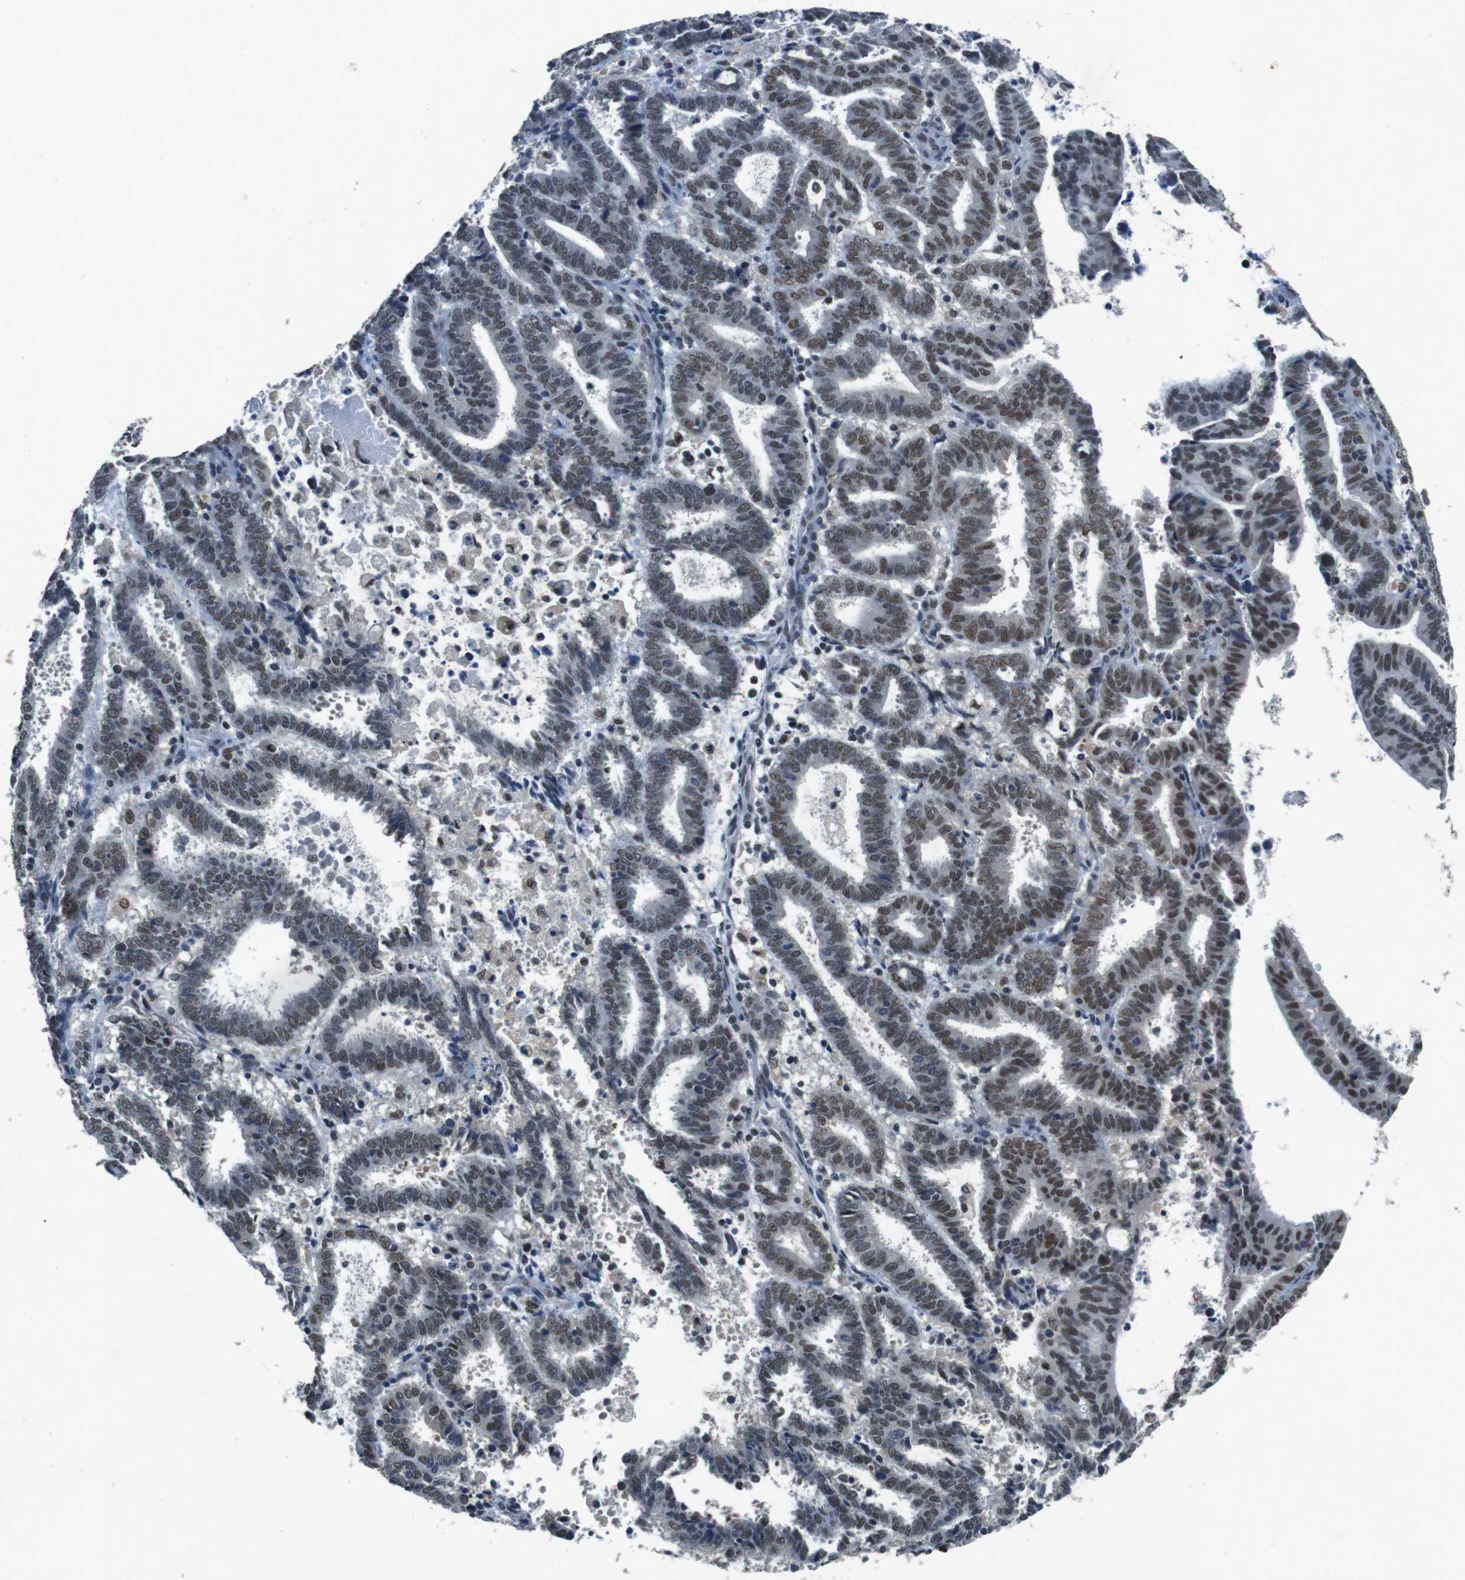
{"staining": {"intensity": "weak", "quantity": "25%-75%", "location": "nuclear"}, "tissue": "endometrial cancer", "cell_type": "Tumor cells", "image_type": "cancer", "snomed": [{"axis": "morphology", "description": "Adenocarcinoma, NOS"}, {"axis": "topography", "description": "Uterus"}], "caption": "A photomicrograph of endometrial cancer stained for a protein shows weak nuclear brown staining in tumor cells. Immunohistochemistry stains the protein in brown and the nuclei are stained blue.", "gene": "USP7", "patient": {"sex": "female", "age": 83}}